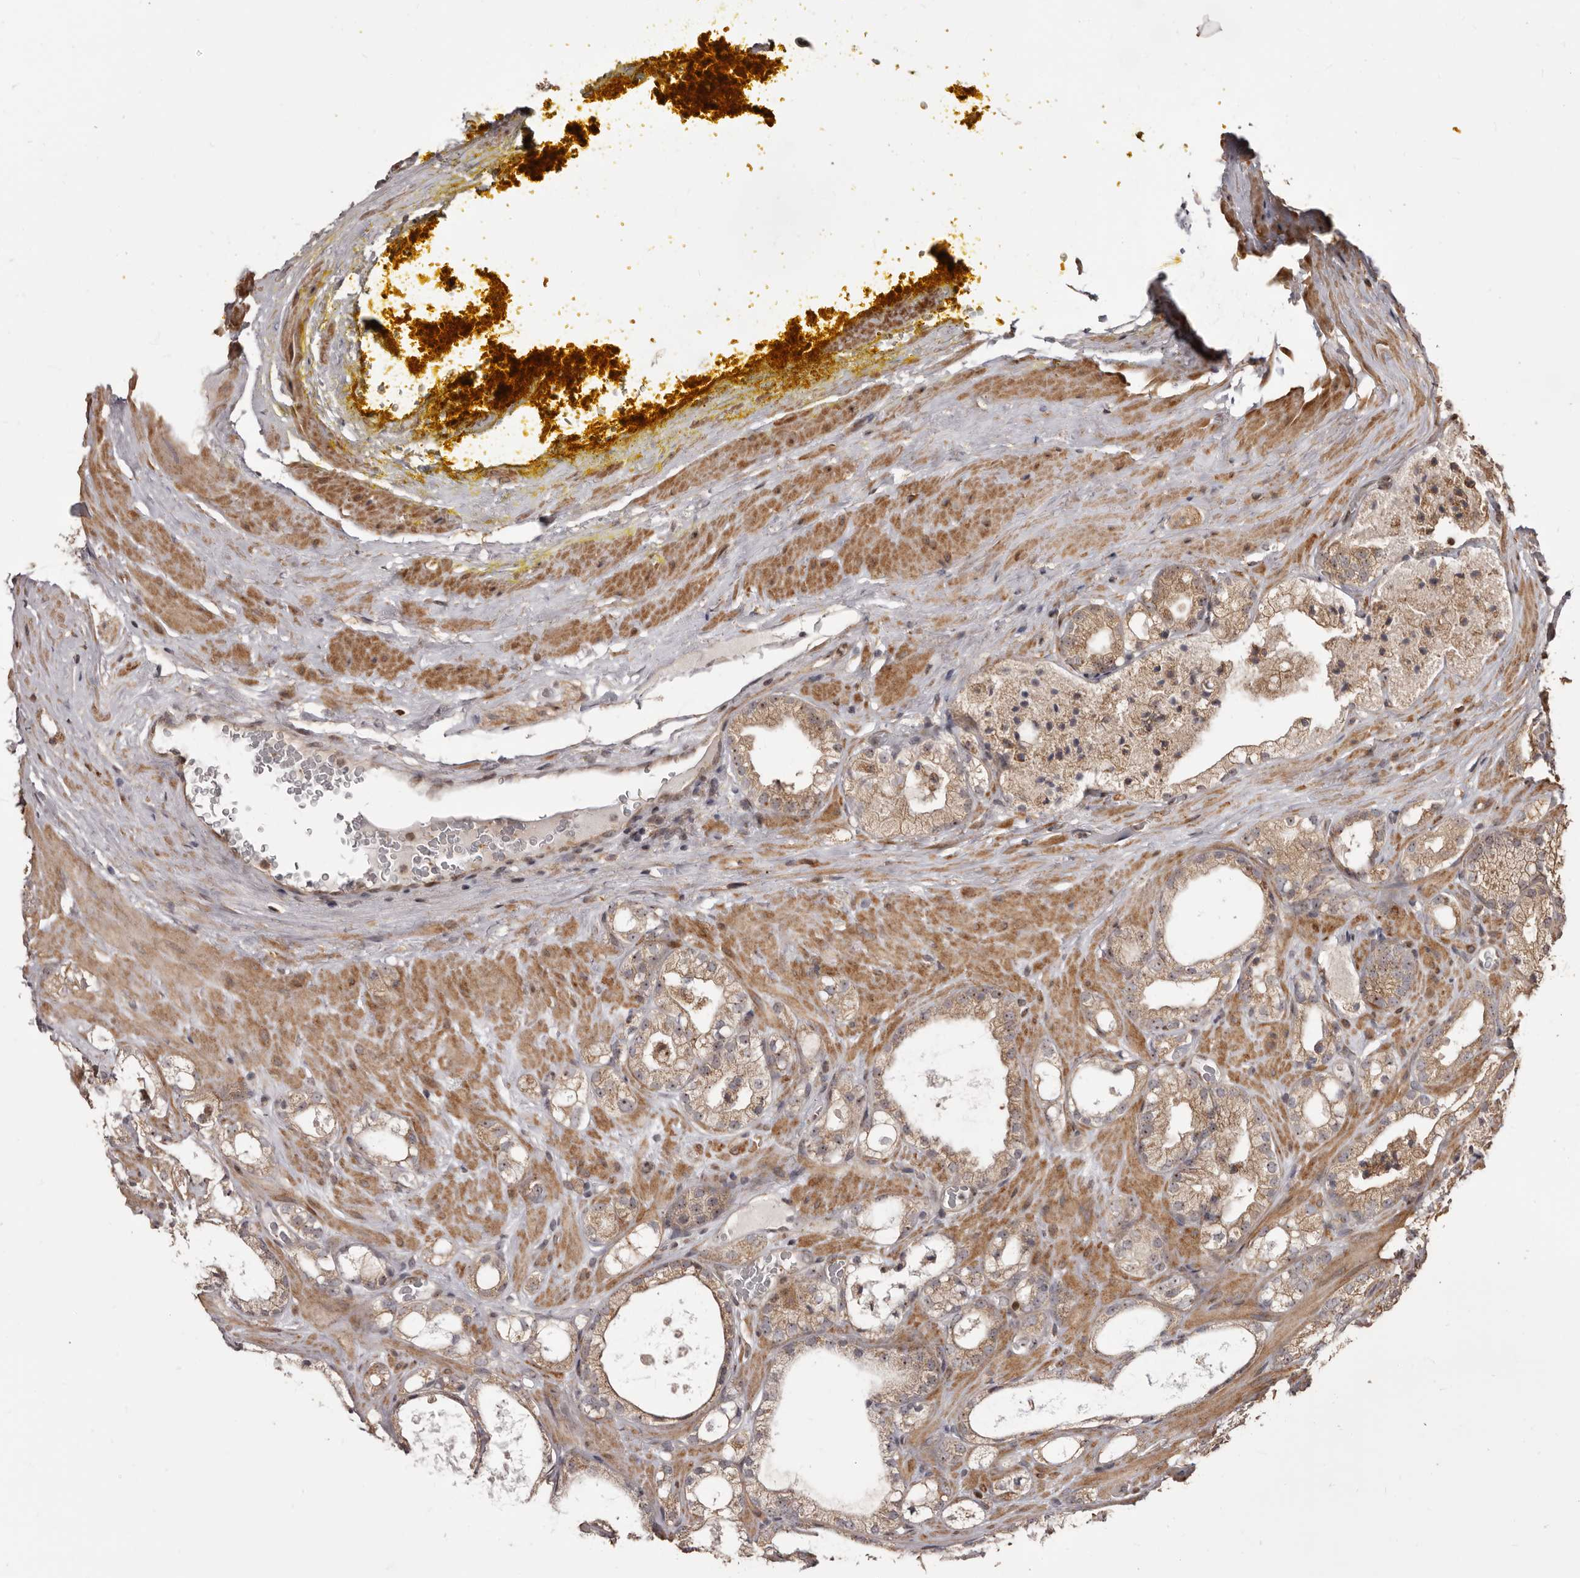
{"staining": {"intensity": "weak", "quantity": "25%-75%", "location": "cytoplasmic/membranous"}, "tissue": "prostate cancer", "cell_type": "Tumor cells", "image_type": "cancer", "snomed": [{"axis": "morphology", "description": "Adenocarcinoma, High grade"}, {"axis": "topography", "description": "Prostate"}], "caption": "This photomicrograph demonstrates immunohistochemistry (IHC) staining of human prostate cancer (high-grade adenocarcinoma), with low weak cytoplasmic/membranous expression in about 25%-75% of tumor cells.", "gene": "ZCCHC7", "patient": {"sex": "male", "age": 58}}